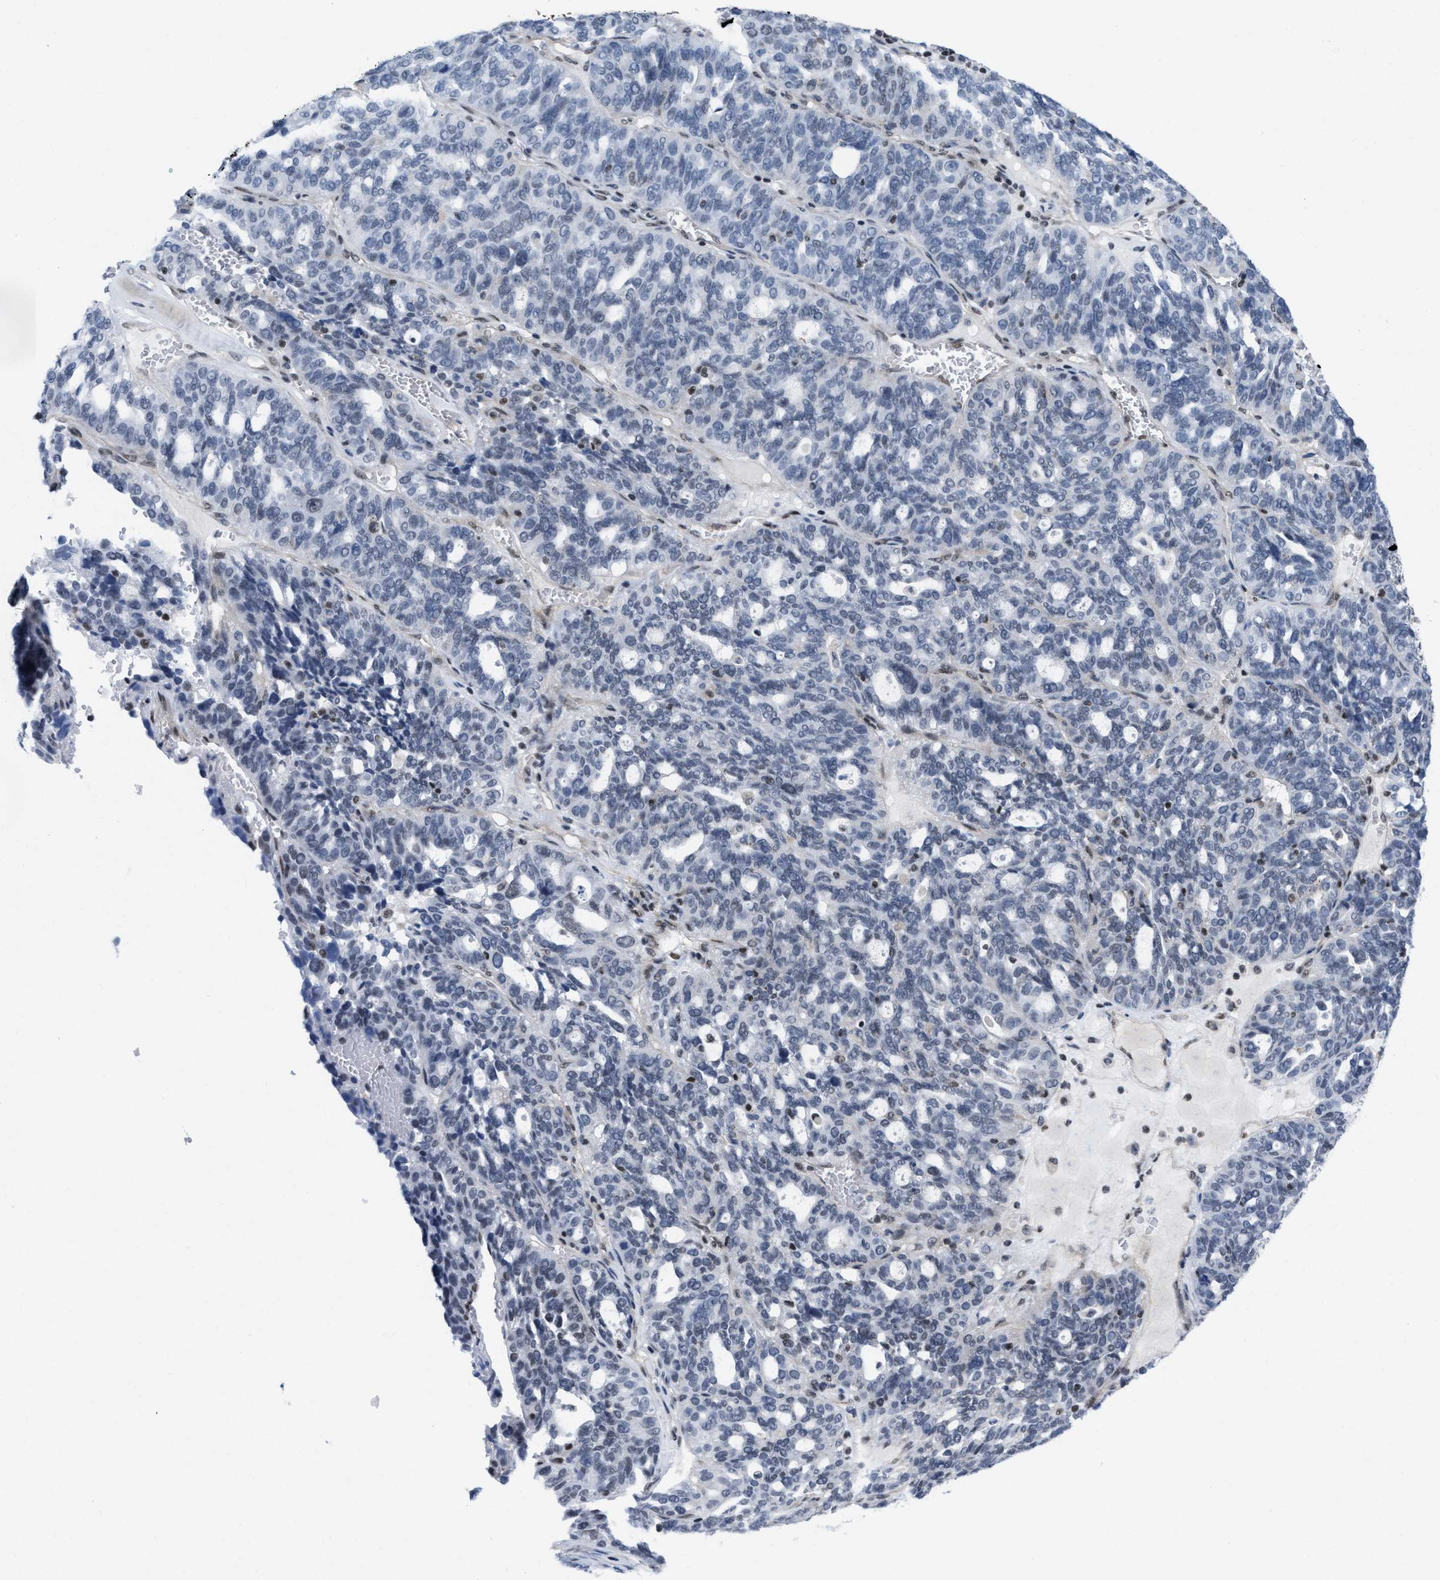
{"staining": {"intensity": "negative", "quantity": "none", "location": "none"}, "tissue": "ovarian cancer", "cell_type": "Tumor cells", "image_type": "cancer", "snomed": [{"axis": "morphology", "description": "Cystadenocarcinoma, serous, NOS"}, {"axis": "topography", "description": "Ovary"}], "caption": "The image demonstrates no staining of tumor cells in ovarian cancer. (DAB (3,3'-diaminobenzidine) immunohistochemistry (IHC) visualized using brightfield microscopy, high magnification).", "gene": "MIER1", "patient": {"sex": "female", "age": 59}}